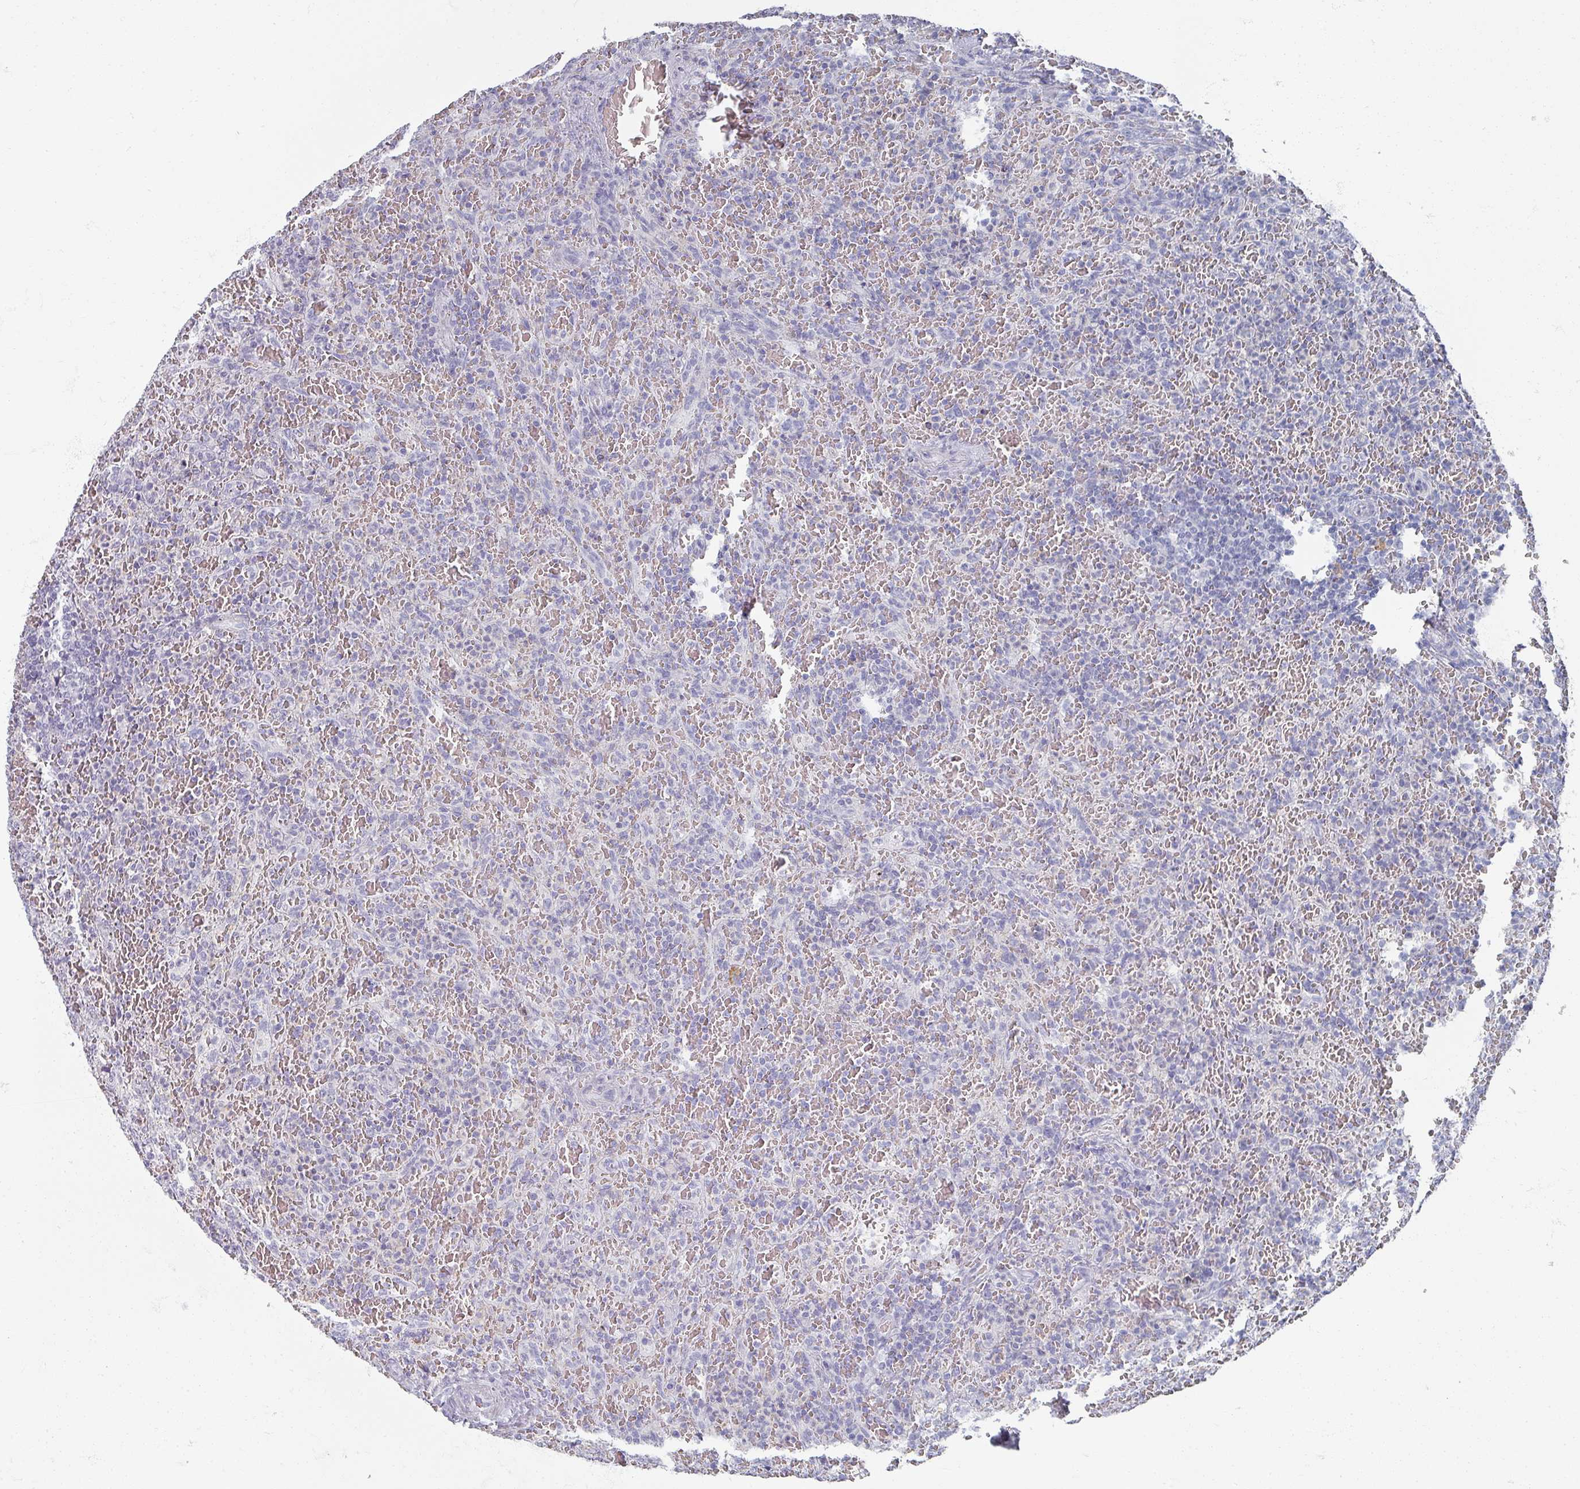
{"staining": {"intensity": "negative", "quantity": "none", "location": "none"}, "tissue": "lymphoma", "cell_type": "Tumor cells", "image_type": "cancer", "snomed": [{"axis": "morphology", "description": "Malignant lymphoma, non-Hodgkin's type, Low grade"}, {"axis": "topography", "description": "Spleen"}], "caption": "This is an IHC image of human low-grade malignant lymphoma, non-Hodgkin's type. There is no positivity in tumor cells.", "gene": "OMG", "patient": {"sex": "female", "age": 64}}